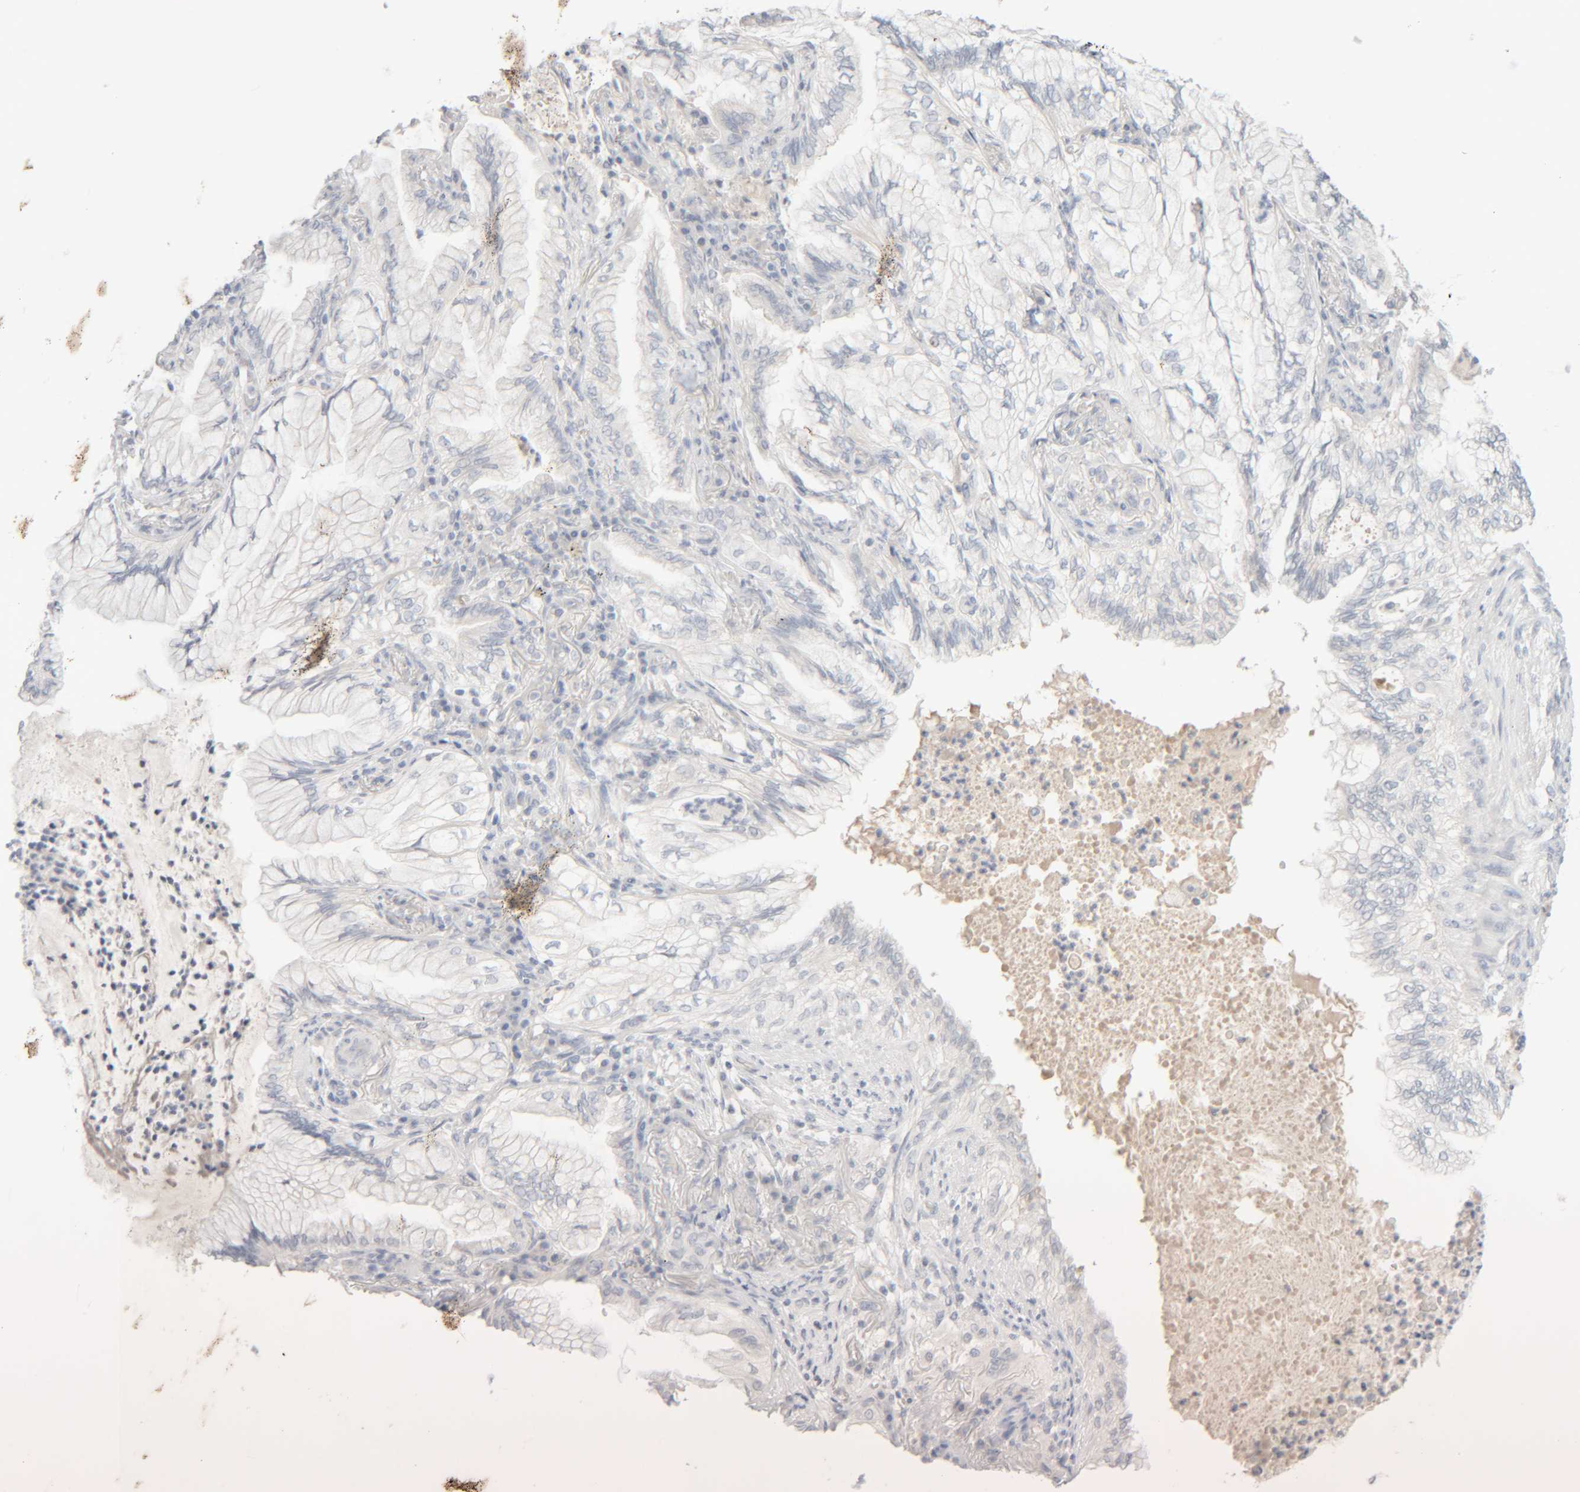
{"staining": {"intensity": "negative", "quantity": "none", "location": "none"}, "tissue": "lung cancer", "cell_type": "Tumor cells", "image_type": "cancer", "snomed": [{"axis": "morphology", "description": "Adenocarcinoma, NOS"}, {"axis": "topography", "description": "Lung"}], "caption": "An image of human adenocarcinoma (lung) is negative for staining in tumor cells.", "gene": "RIDA", "patient": {"sex": "female", "age": 70}}